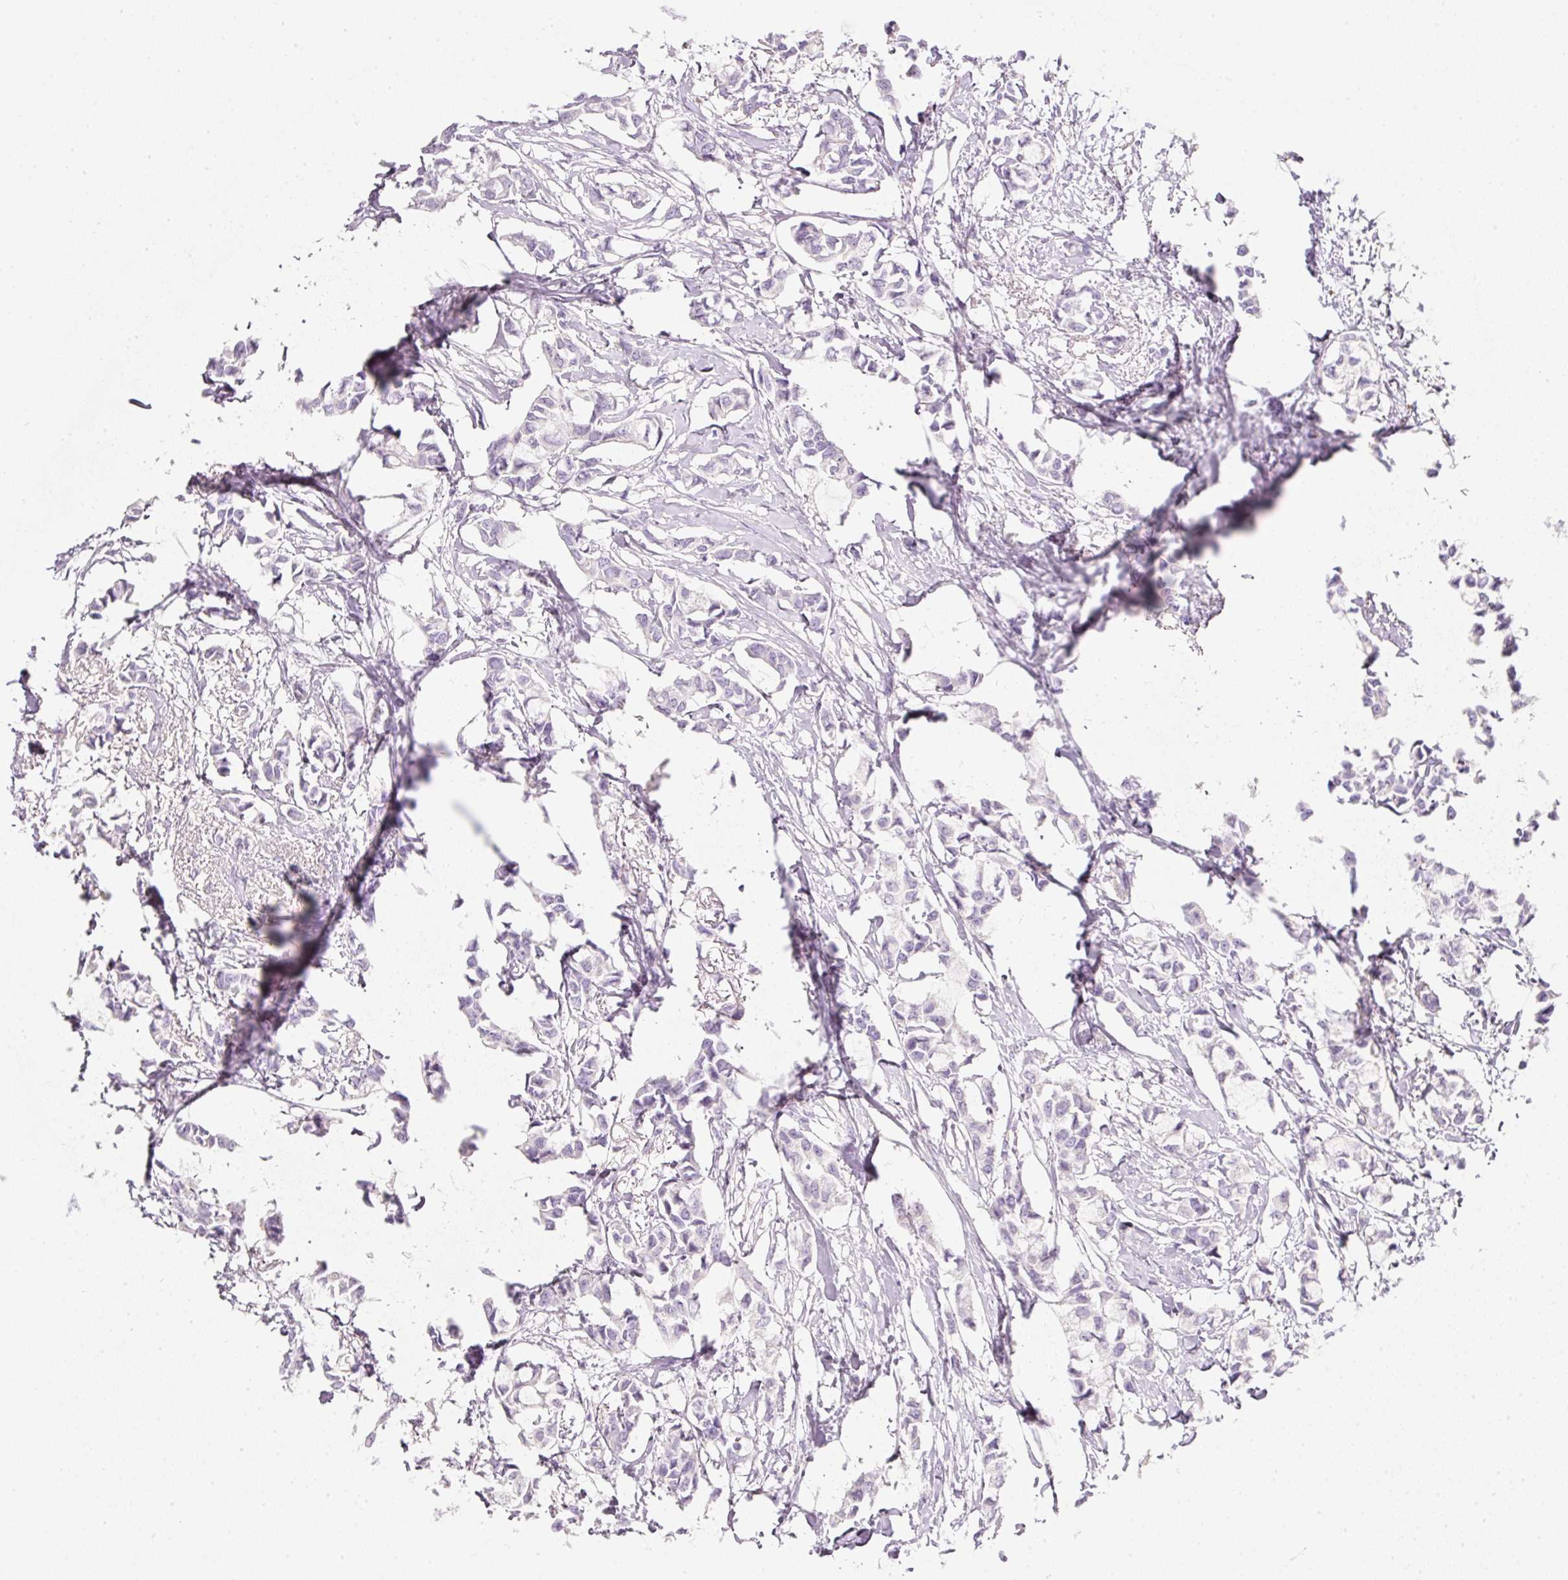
{"staining": {"intensity": "negative", "quantity": "none", "location": "none"}, "tissue": "breast cancer", "cell_type": "Tumor cells", "image_type": "cancer", "snomed": [{"axis": "morphology", "description": "Duct carcinoma"}, {"axis": "topography", "description": "Breast"}], "caption": "Tumor cells show no significant expression in breast cancer.", "gene": "SLC2A2", "patient": {"sex": "female", "age": 73}}